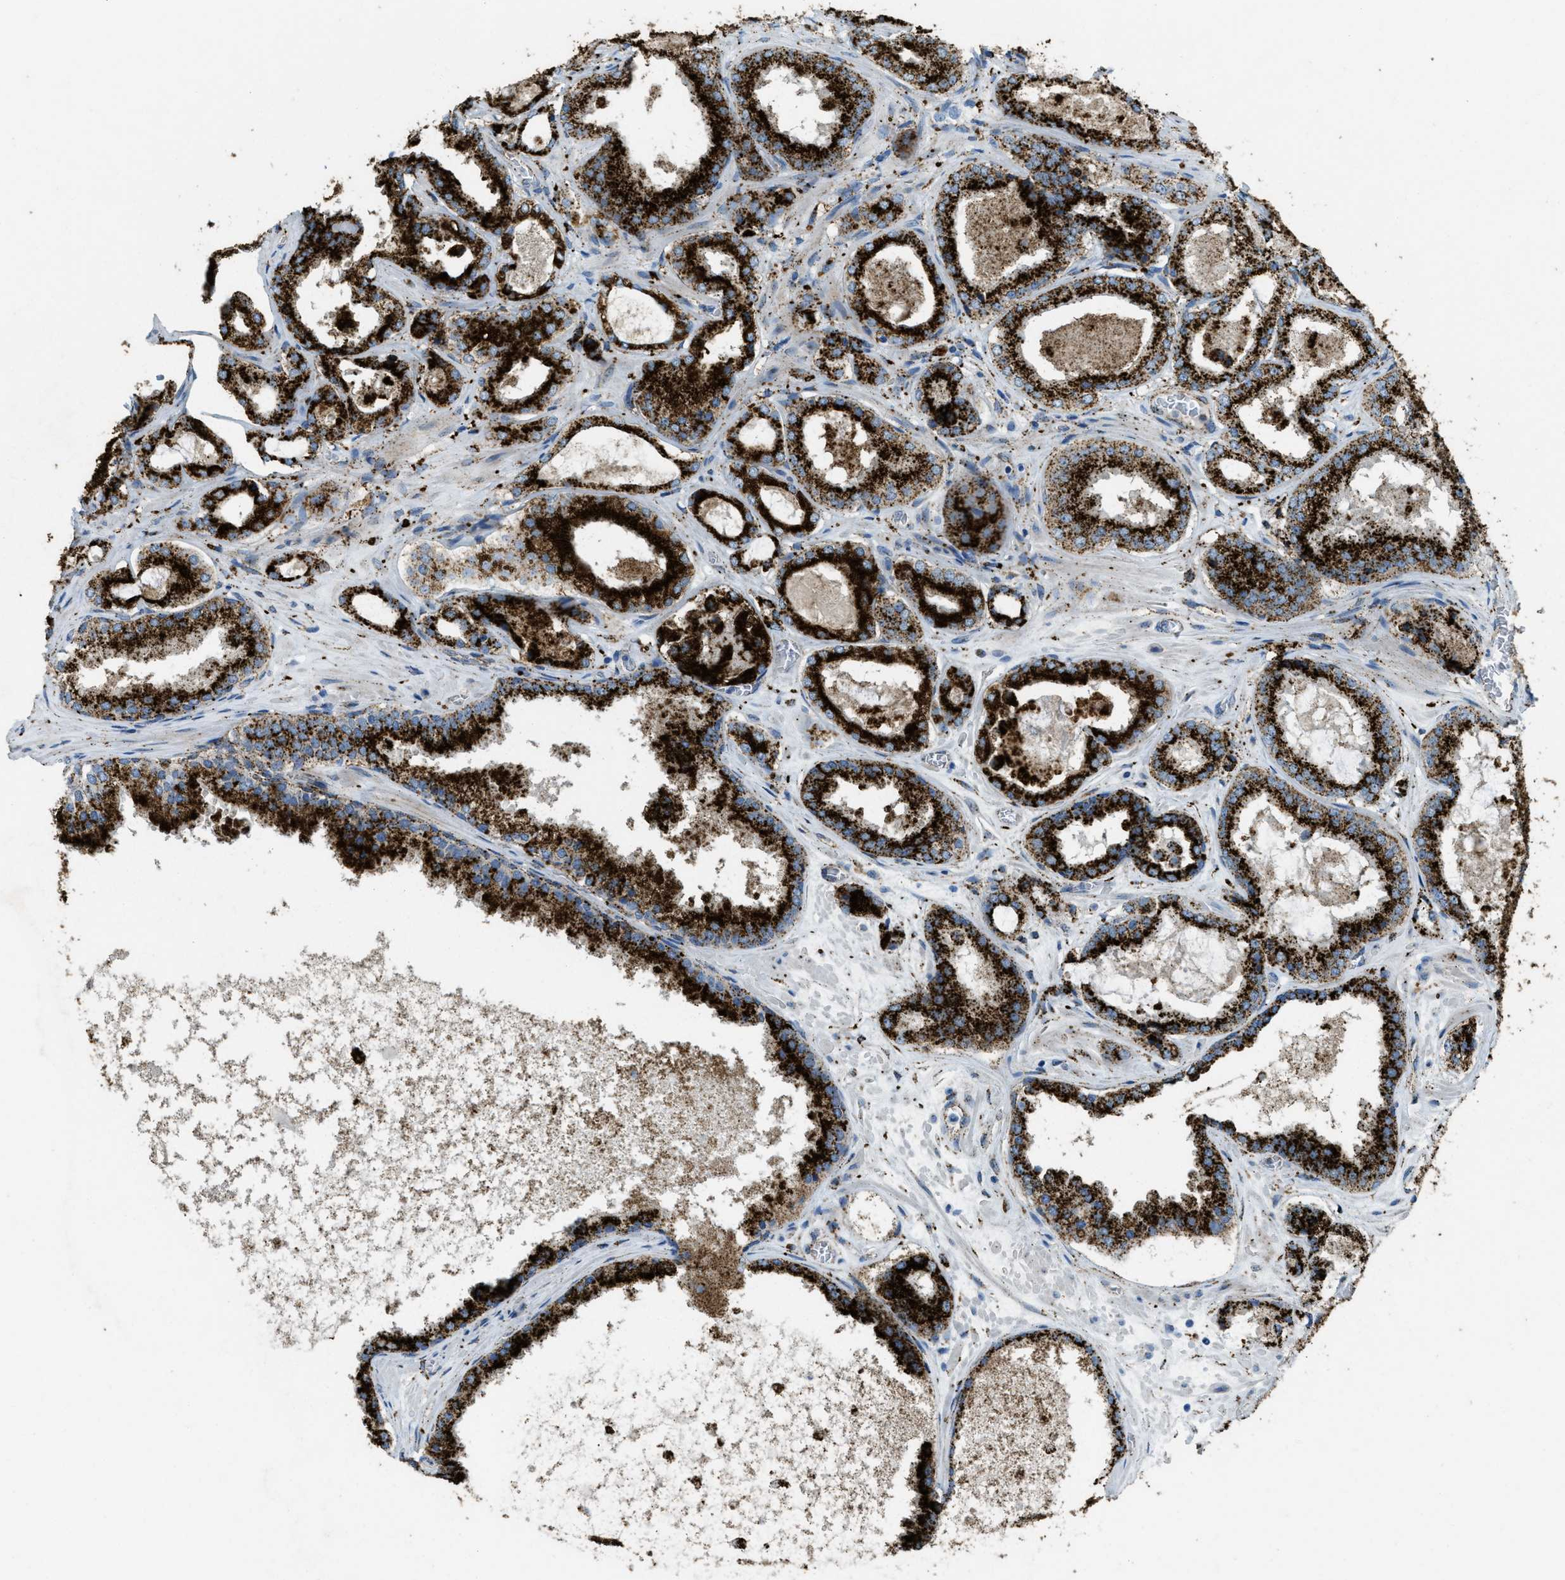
{"staining": {"intensity": "strong", "quantity": ">75%", "location": "cytoplasmic/membranous"}, "tissue": "prostate cancer", "cell_type": "Tumor cells", "image_type": "cancer", "snomed": [{"axis": "morphology", "description": "Adenocarcinoma, High grade"}, {"axis": "topography", "description": "Prostate"}], "caption": "The micrograph demonstrates a brown stain indicating the presence of a protein in the cytoplasmic/membranous of tumor cells in prostate high-grade adenocarcinoma.", "gene": "SCARB2", "patient": {"sex": "male", "age": 65}}